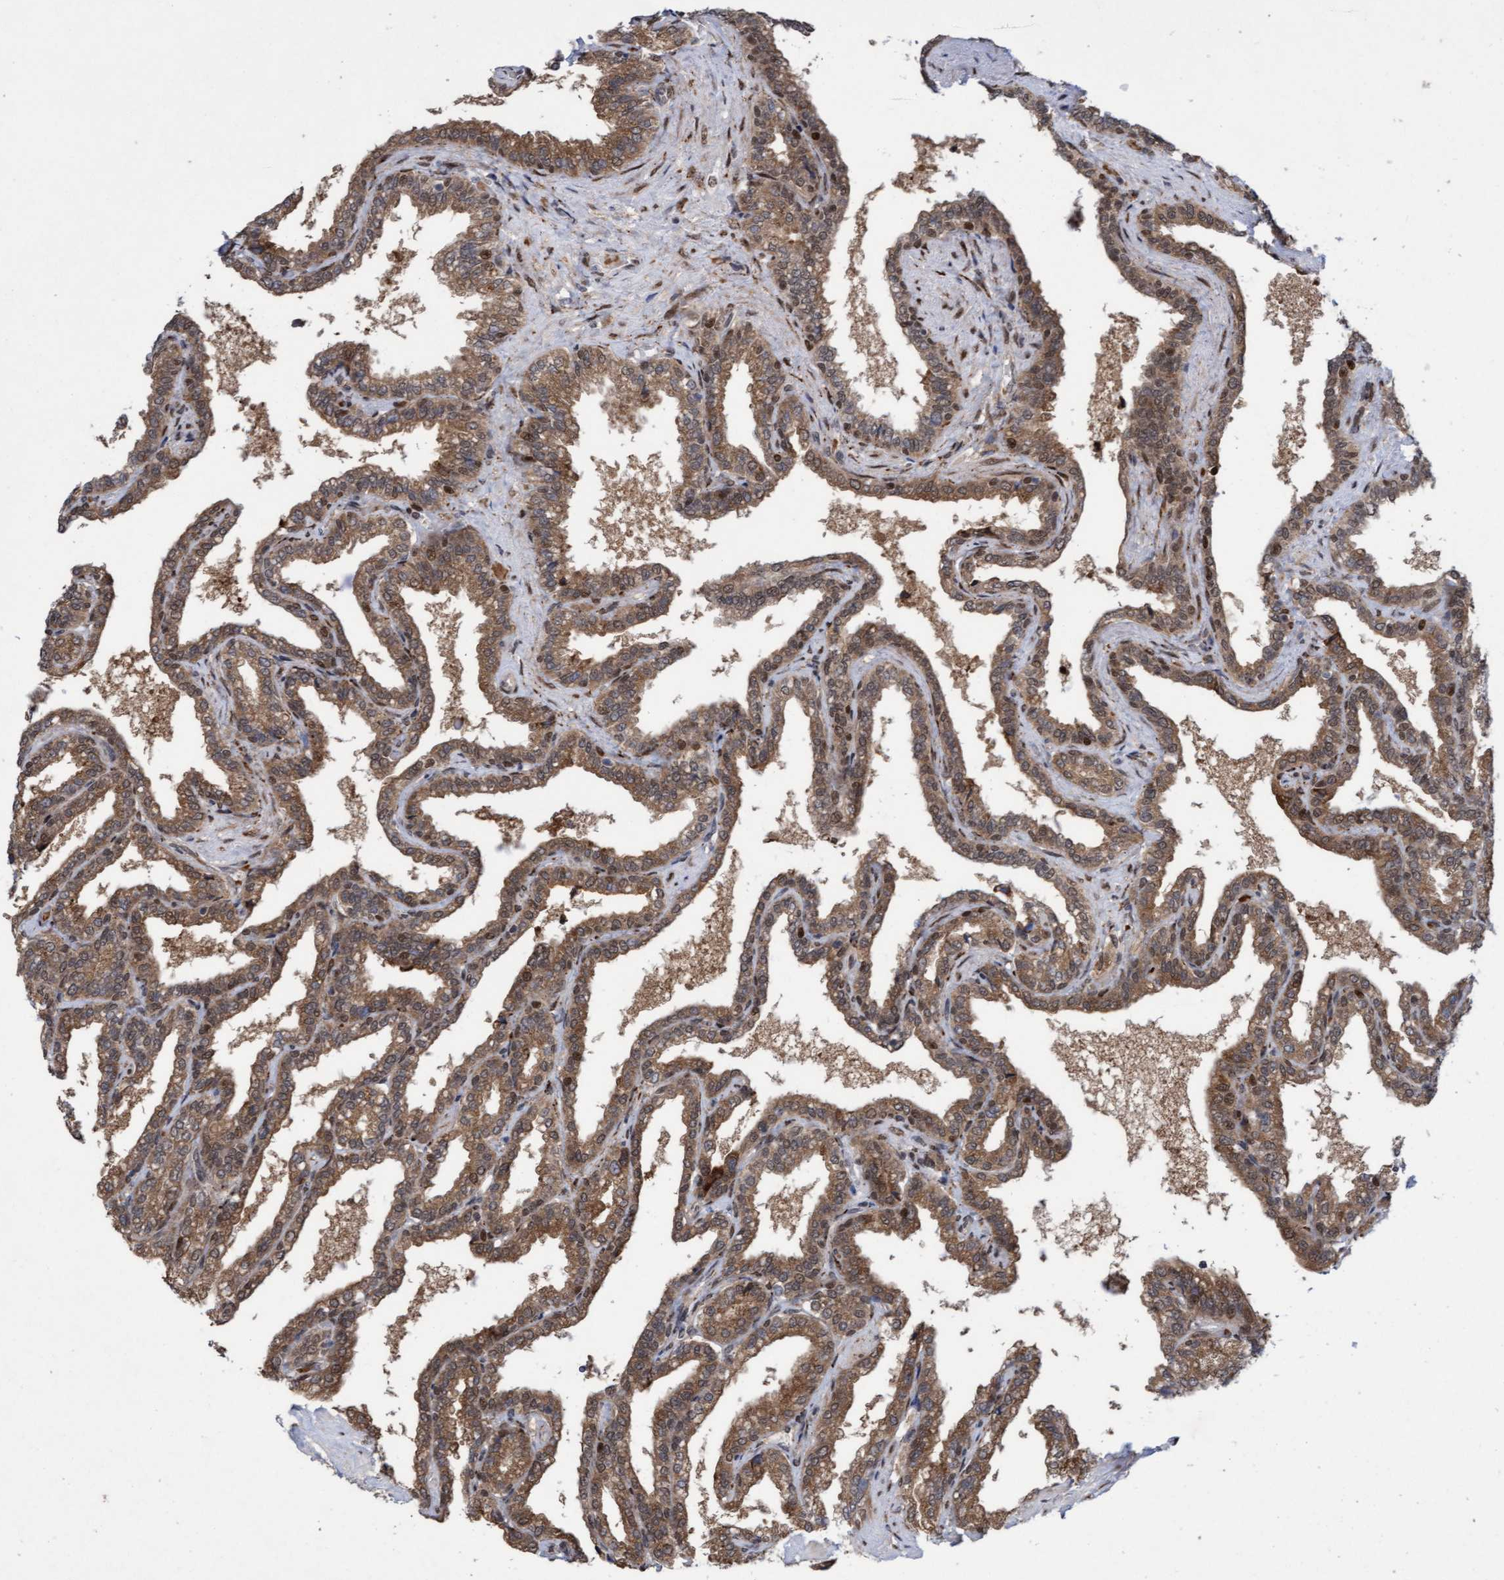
{"staining": {"intensity": "moderate", "quantity": ">75%", "location": "cytoplasmic/membranous"}, "tissue": "seminal vesicle", "cell_type": "Glandular cells", "image_type": "normal", "snomed": [{"axis": "morphology", "description": "Normal tissue, NOS"}, {"axis": "topography", "description": "Seminal veicle"}], "caption": "This is an image of immunohistochemistry (IHC) staining of normal seminal vesicle, which shows moderate positivity in the cytoplasmic/membranous of glandular cells.", "gene": "TANC2", "patient": {"sex": "male", "age": 46}}